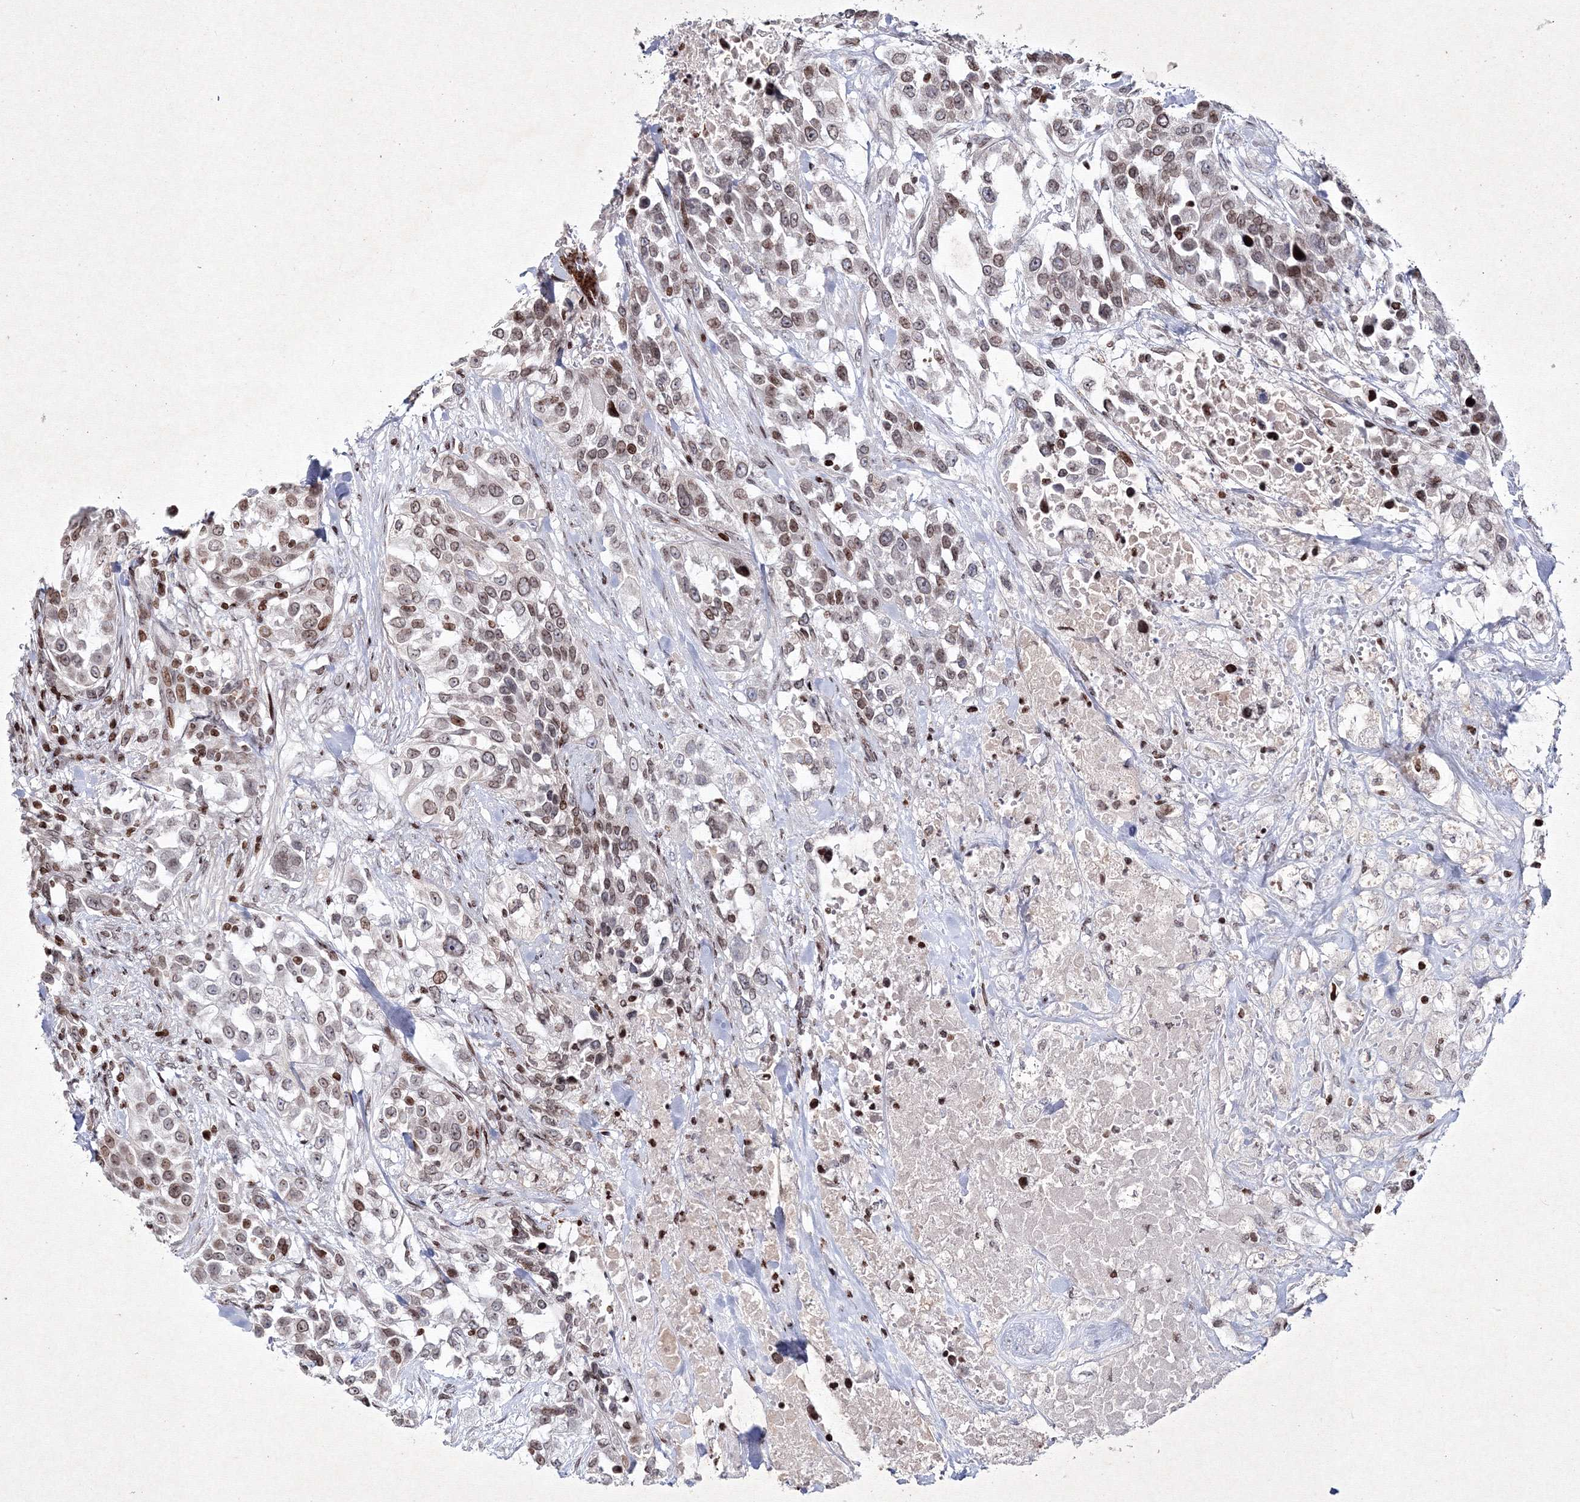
{"staining": {"intensity": "weak", "quantity": "25%-75%", "location": "nuclear"}, "tissue": "urothelial cancer", "cell_type": "Tumor cells", "image_type": "cancer", "snomed": [{"axis": "morphology", "description": "Urothelial carcinoma, High grade"}, {"axis": "topography", "description": "Urinary bladder"}], "caption": "Urothelial carcinoma (high-grade) stained with DAB (3,3'-diaminobenzidine) IHC reveals low levels of weak nuclear positivity in approximately 25%-75% of tumor cells.", "gene": "SMIM29", "patient": {"sex": "female", "age": 80}}